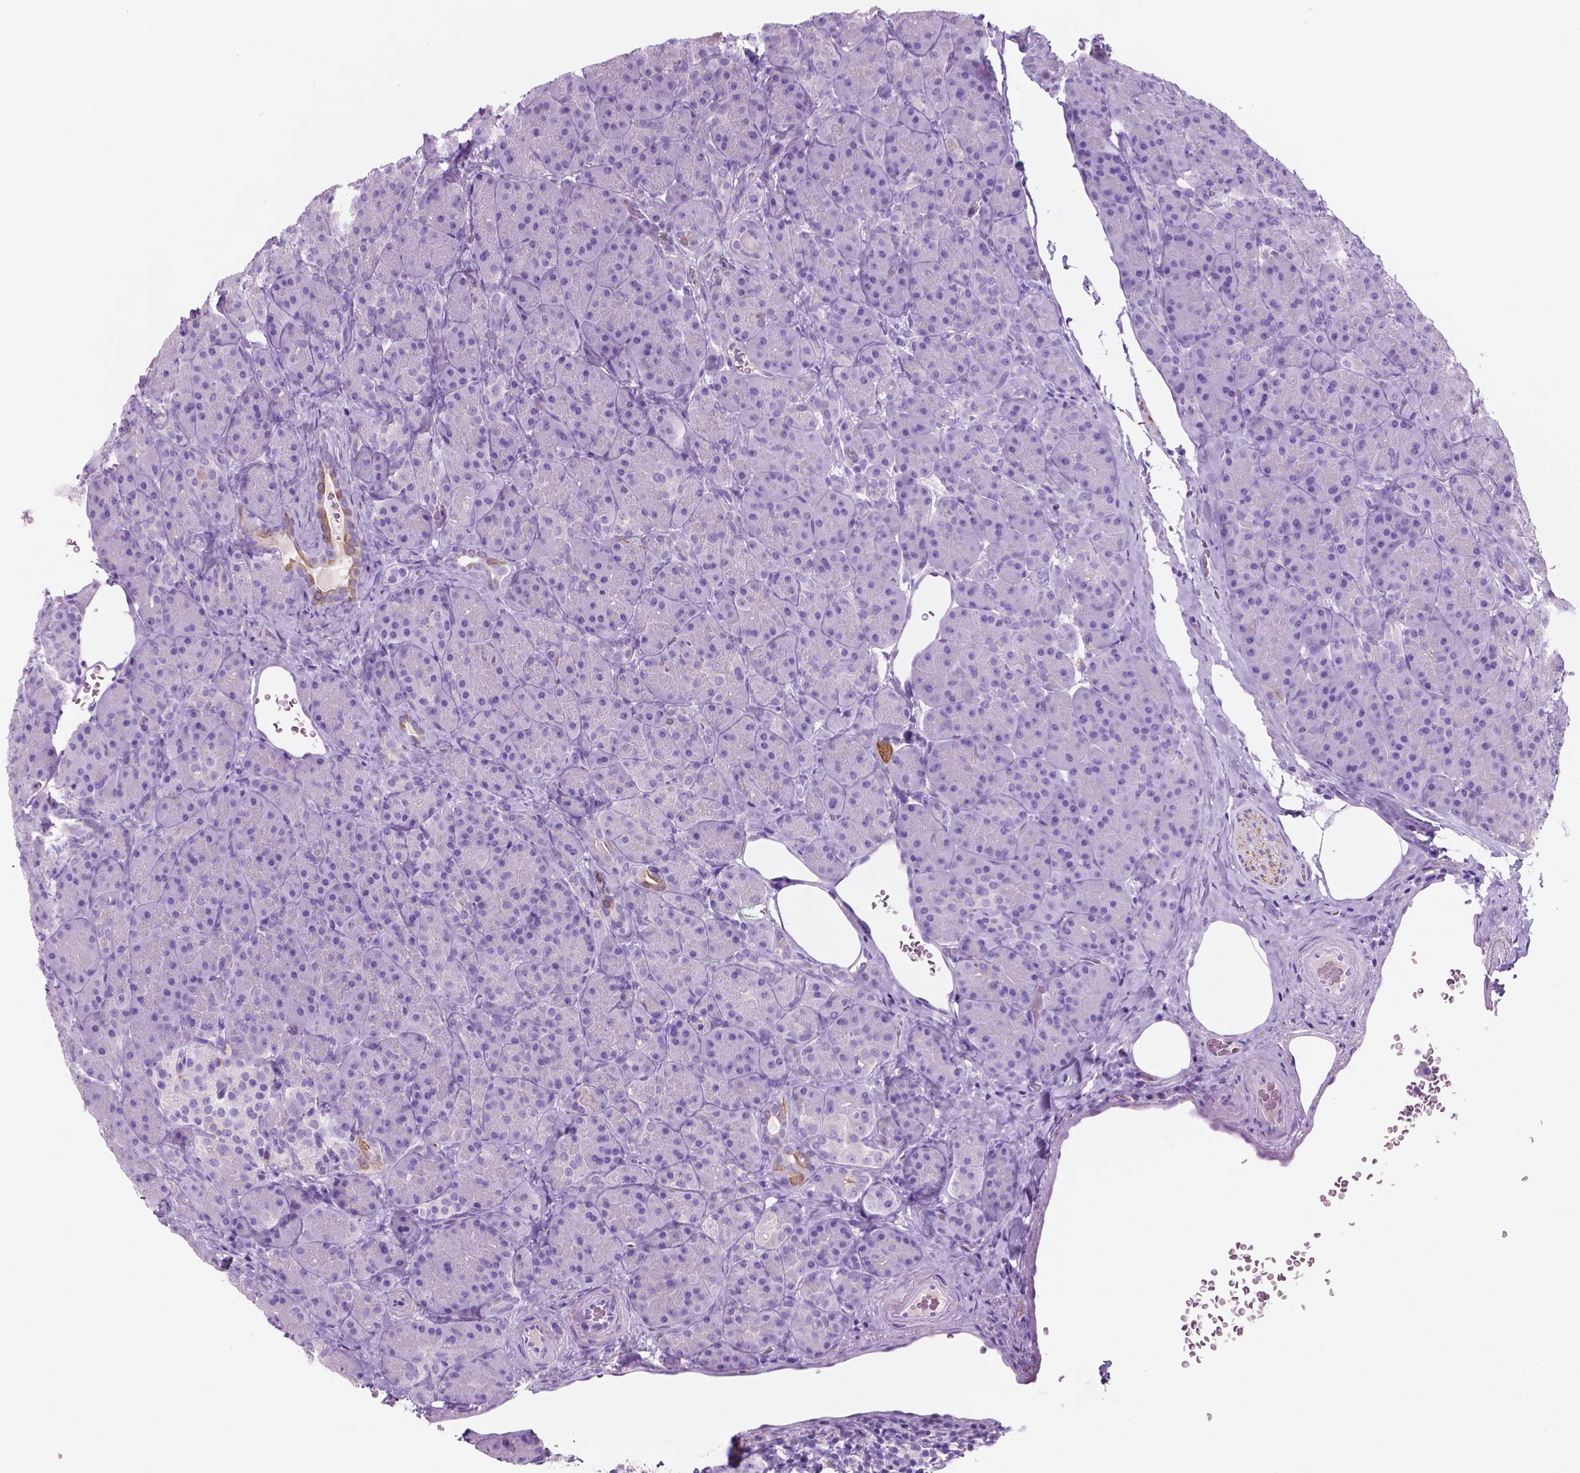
{"staining": {"intensity": "moderate", "quantity": "<25%", "location": "cytoplasmic/membranous"}, "tissue": "pancreas", "cell_type": "Exocrine glandular cells", "image_type": "normal", "snomed": [{"axis": "morphology", "description": "Normal tissue, NOS"}, {"axis": "topography", "description": "Pancreas"}], "caption": "Immunohistochemical staining of normal human pancreas reveals low levels of moderate cytoplasmic/membranous positivity in about <25% of exocrine glandular cells. (brown staining indicates protein expression, while blue staining denotes nuclei).", "gene": "POU4F1", "patient": {"sex": "male", "age": 57}}